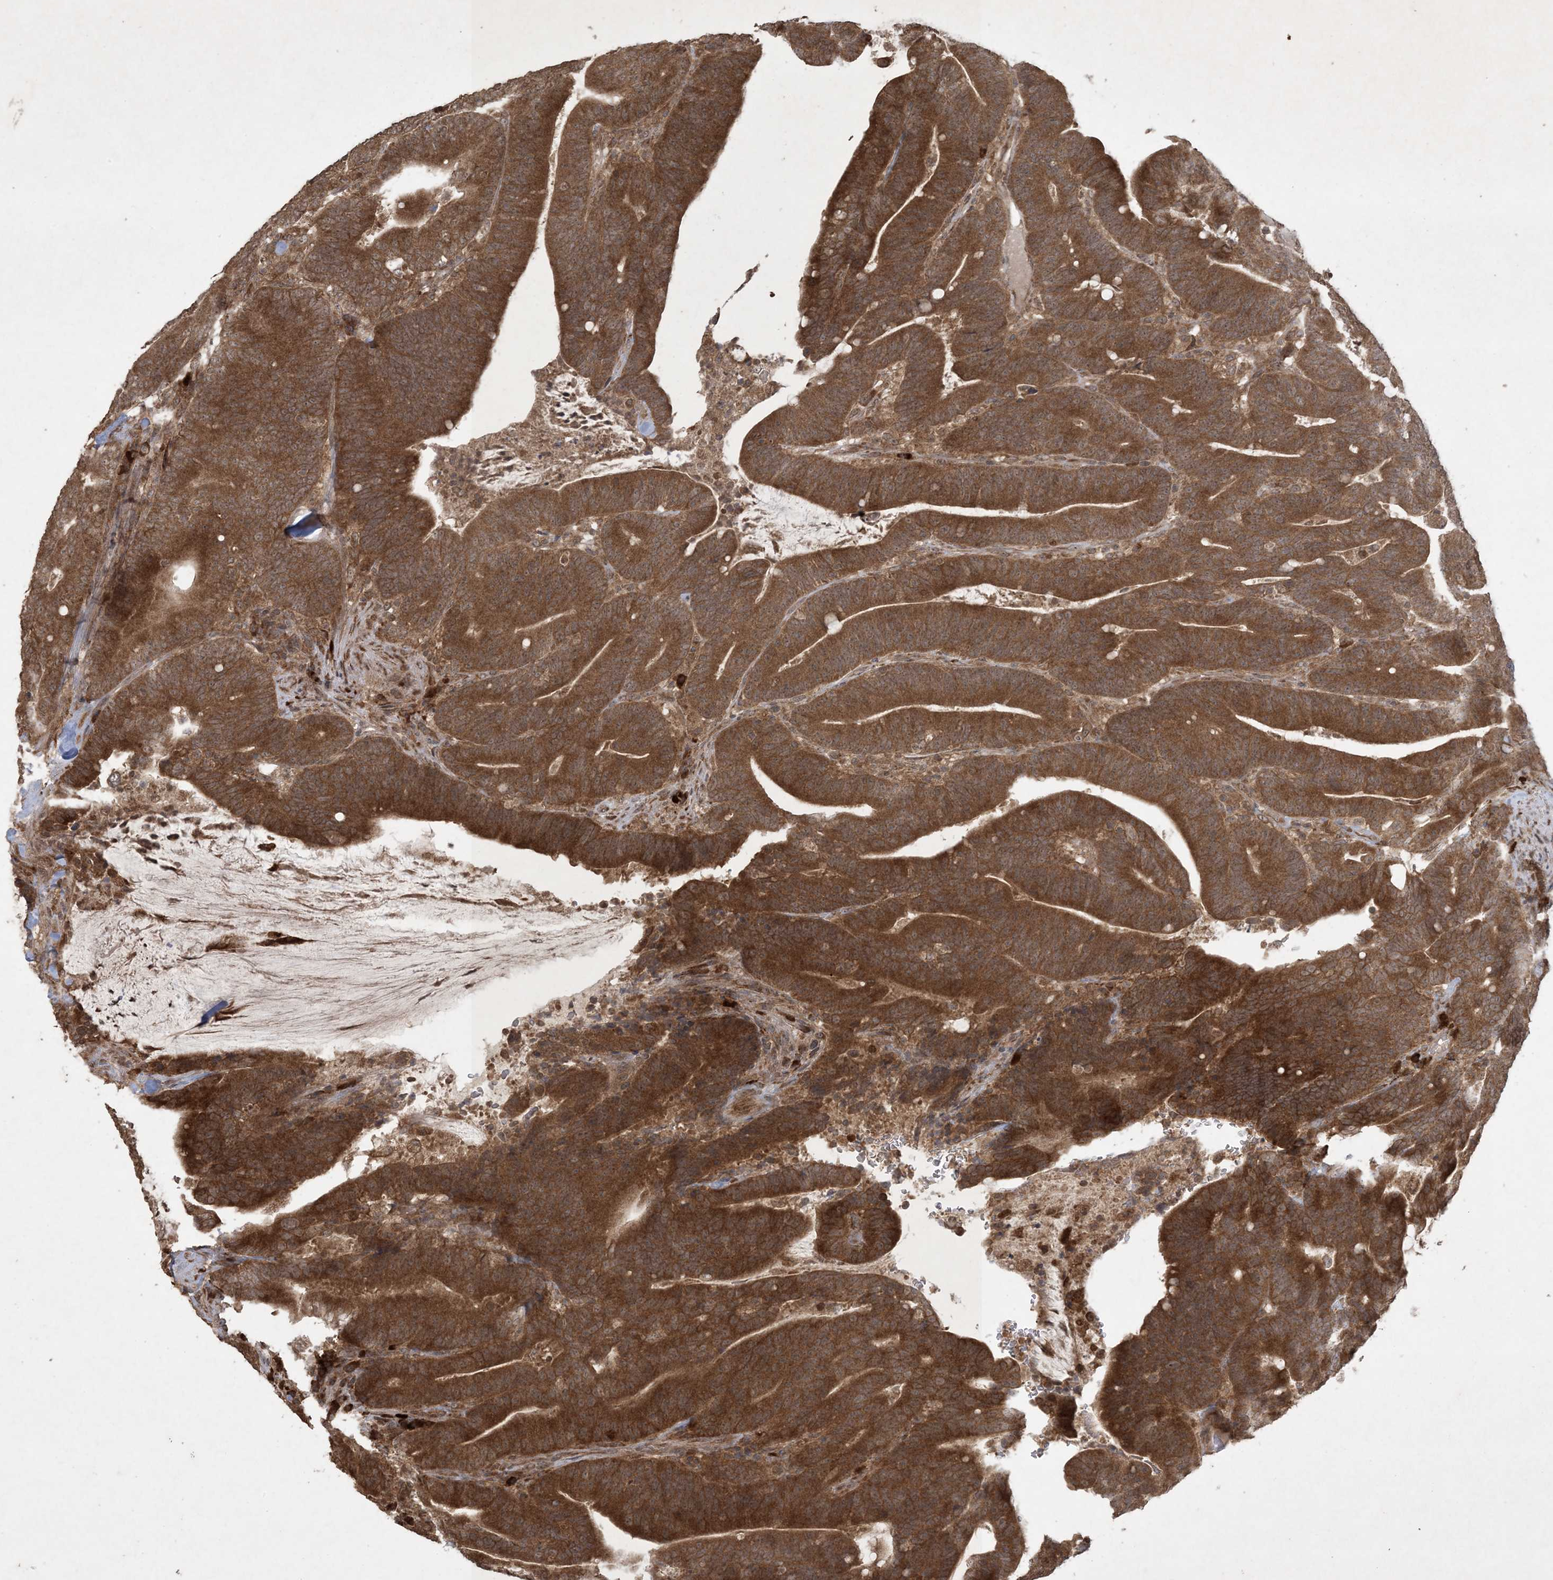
{"staining": {"intensity": "strong", "quantity": ">75%", "location": "cytoplasmic/membranous,nuclear"}, "tissue": "colorectal cancer", "cell_type": "Tumor cells", "image_type": "cancer", "snomed": [{"axis": "morphology", "description": "Adenocarcinoma, NOS"}, {"axis": "topography", "description": "Colon"}], "caption": "The micrograph demonstrates a brown stain indicating the presence of a protein in the cytoplasmic/membranous and nuclear of tumor cells in adenocarcinoma (colorectal). The protein is shown in brown color, while the nuclei are stained blue.", "gene": "NRBP2", "patient": {"sex": "female", "age": 66}}